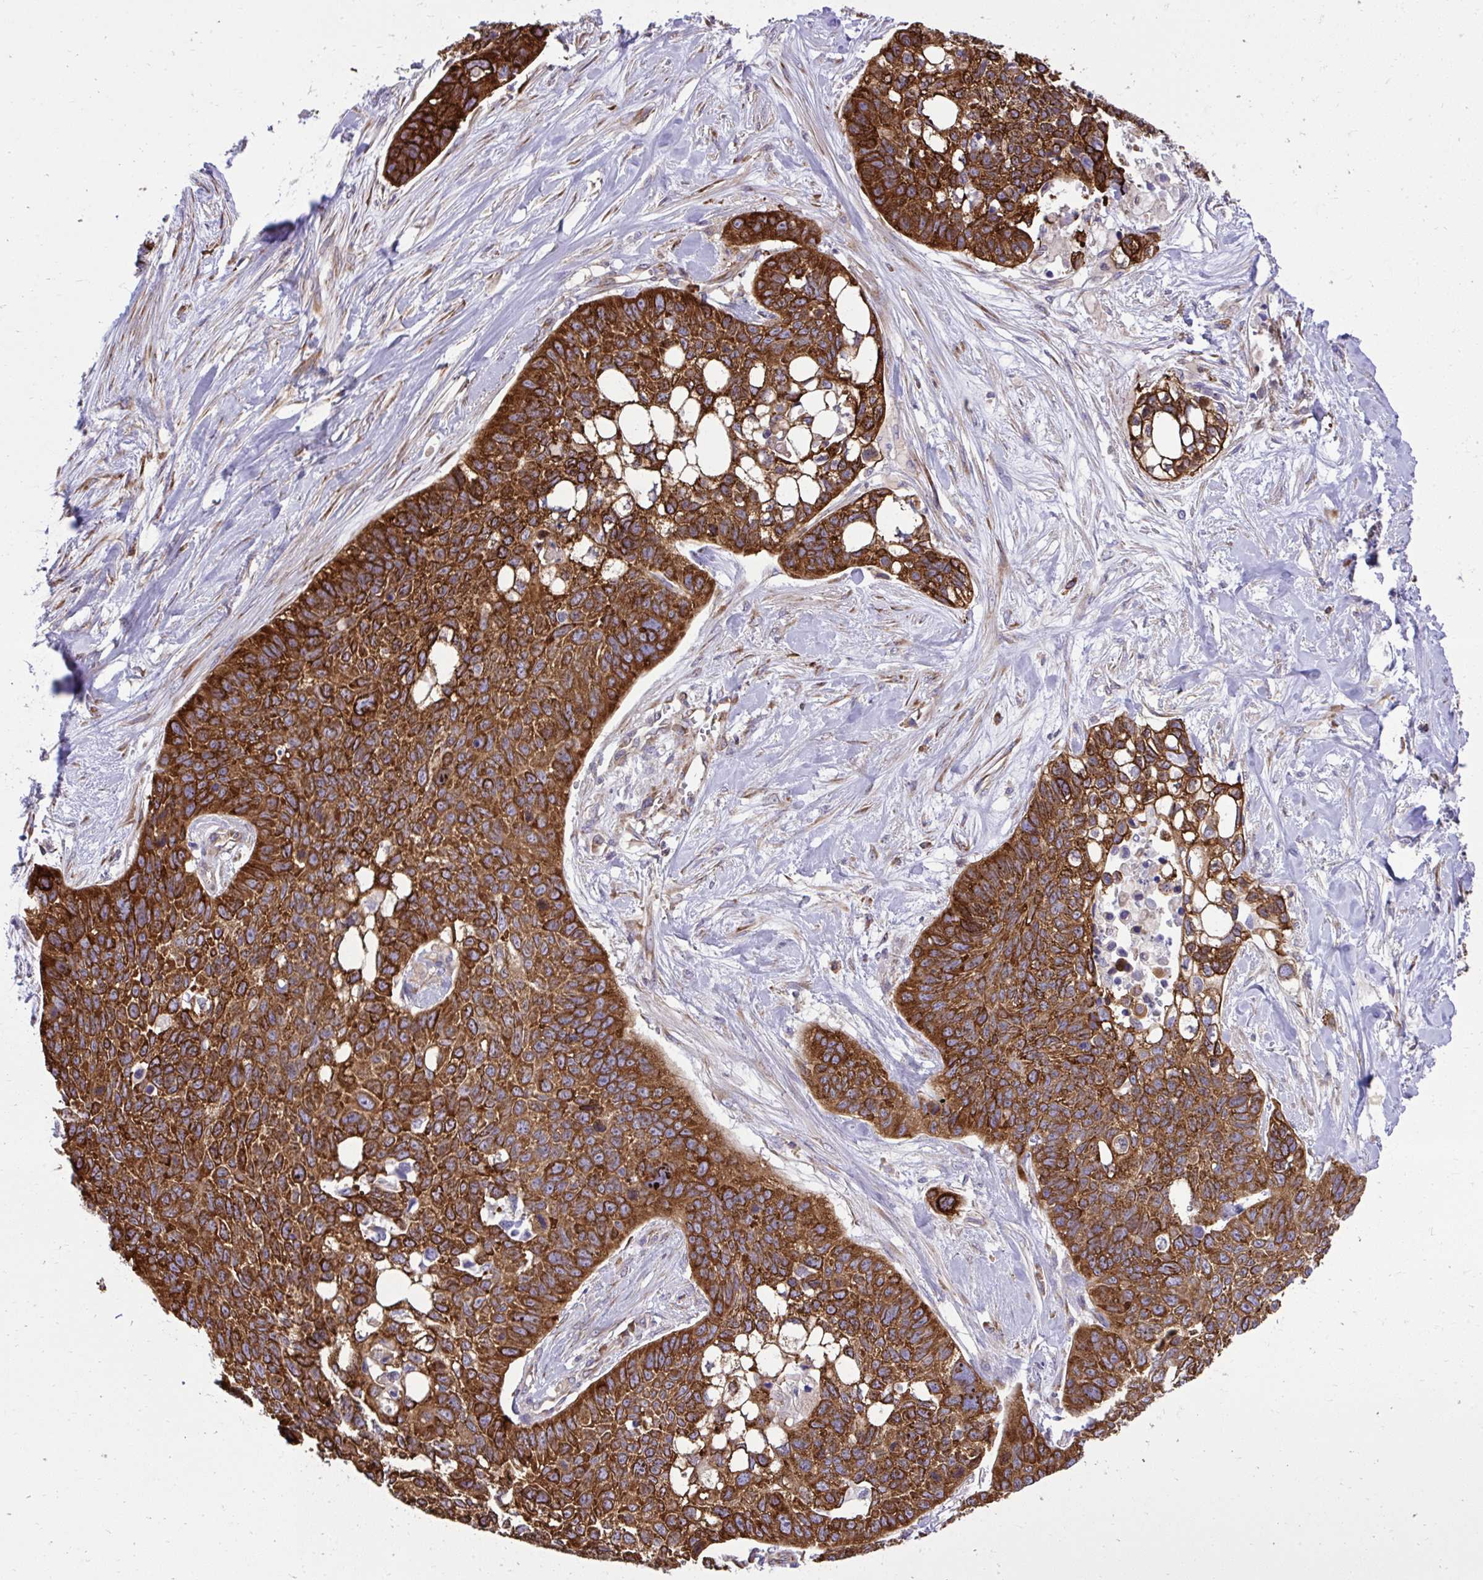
{"staining": {"intensity": "strong", "quantity": ">75%", "location": "cytoplasmic/membranous"}, "tissue": "lung cancer", "cell_type": "Tumor cells", "image_type": "cancer", "snomed": [{"axis": "morphology", "description": "Squamous cell carcinoma, NOS"}, {"axis": "topography", "description": "Lung"}], "caption": "Approximately >75% of tumor cells in lung squamous cell carcinoma demonstrate strong cytoplasmic/membranous protein positivity as visualized by brown immunohistochemical staining.", "gene": "NMNAT3", "patient": {"sex": "male", "age": 62}}